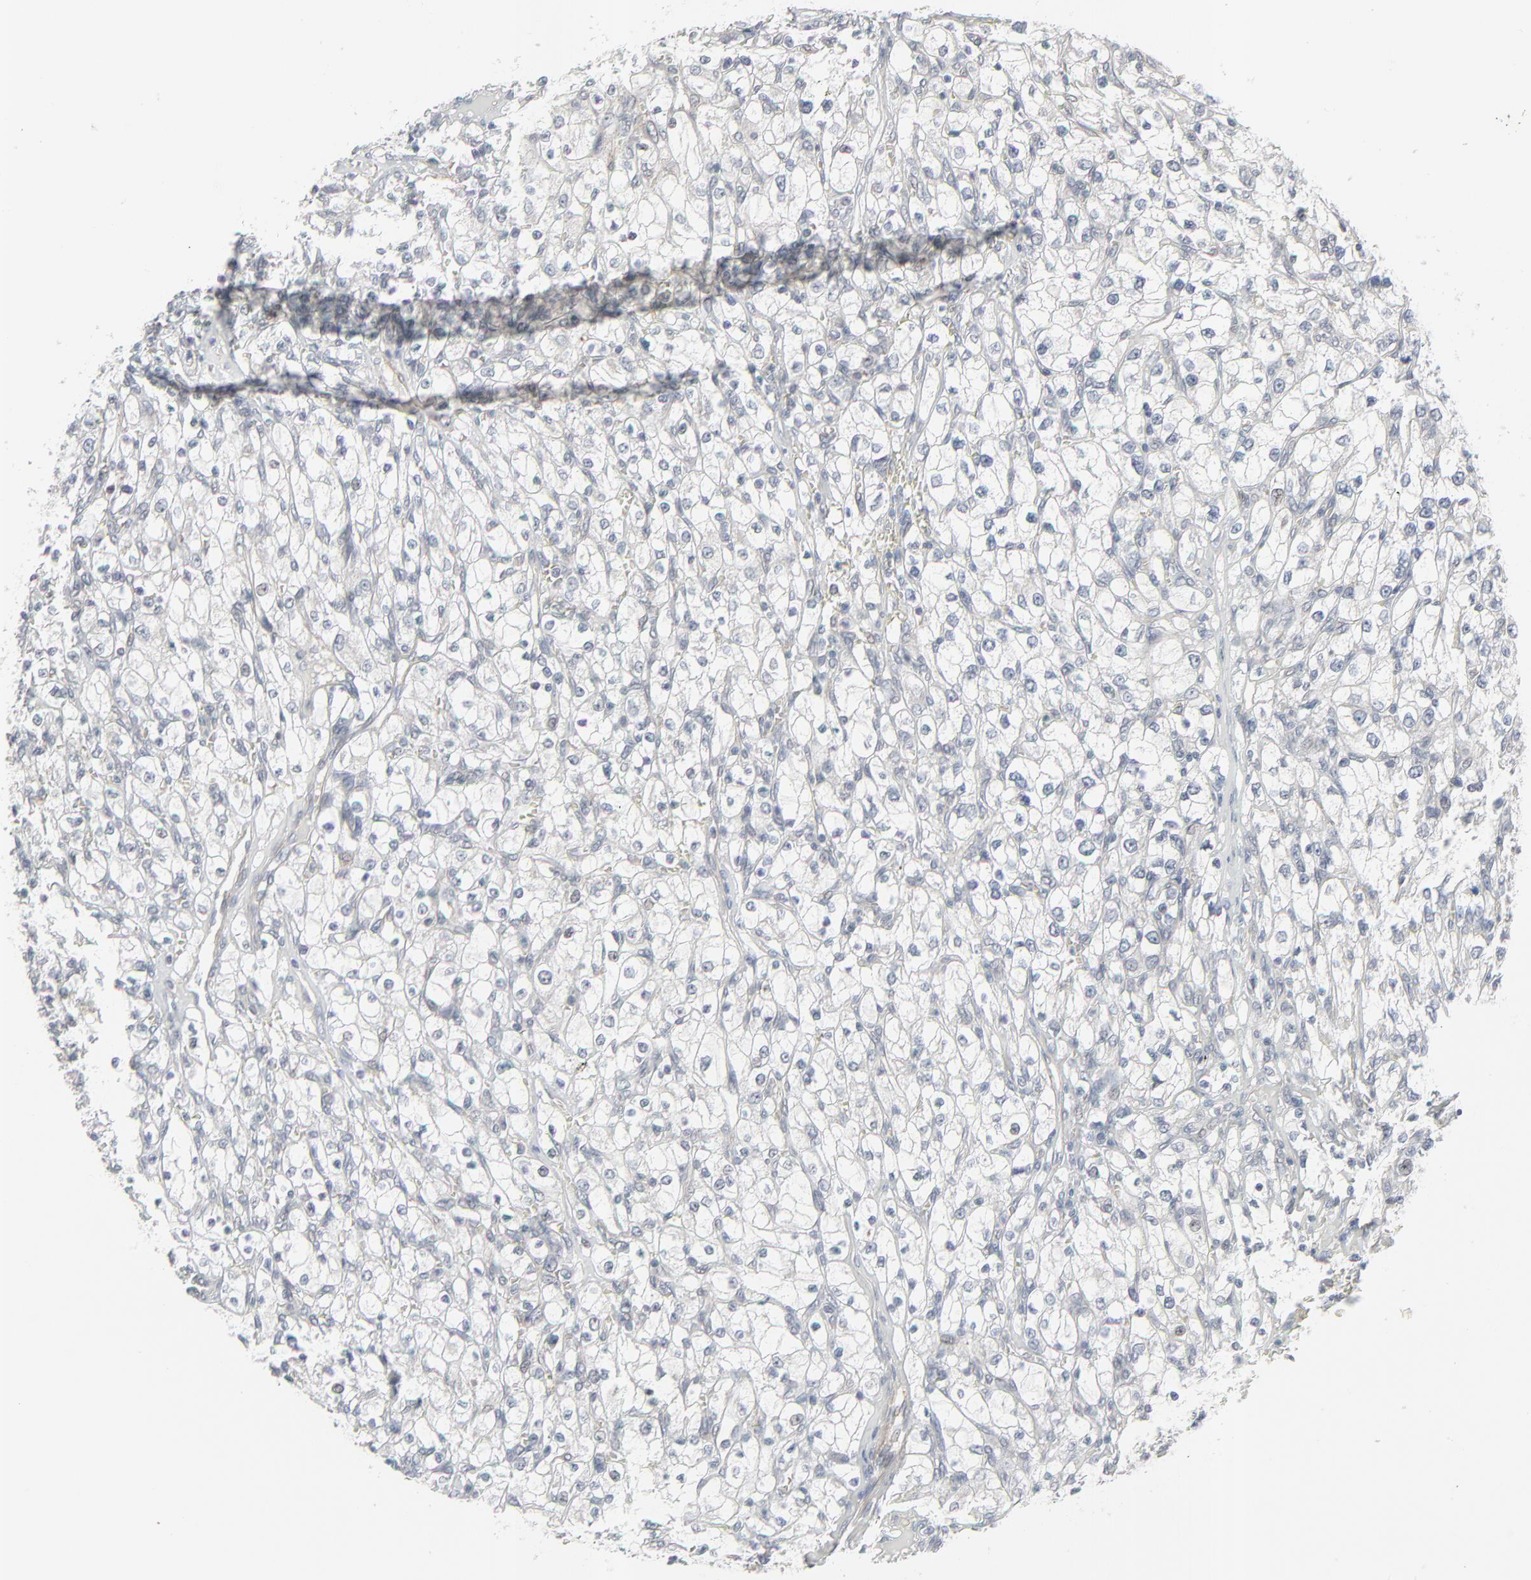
{"staining": {"intensity": "negative", "quantity": "none", "location": "none"}, "tissue": "renal cancer", "cell_type": "Tumor cells", "image_type": "cancer", "snomed": [{"axis": "morphology", "description": "Adenocarcinoma, NOS"}, {"axis": "topography", "description": "Kidney"}], "caption": "DAB (3,3'-diaminobenzidine) immunohistochemical staining of human renal cancer (adenocarcinoma) displays no significant expression in tumor cells. The staining is performed using DAB brown chromogen with nuclei counter-stained in using hematoxylin.", "gene": "NEUROD1", "patient": {"sex": "female", "age": 62}}